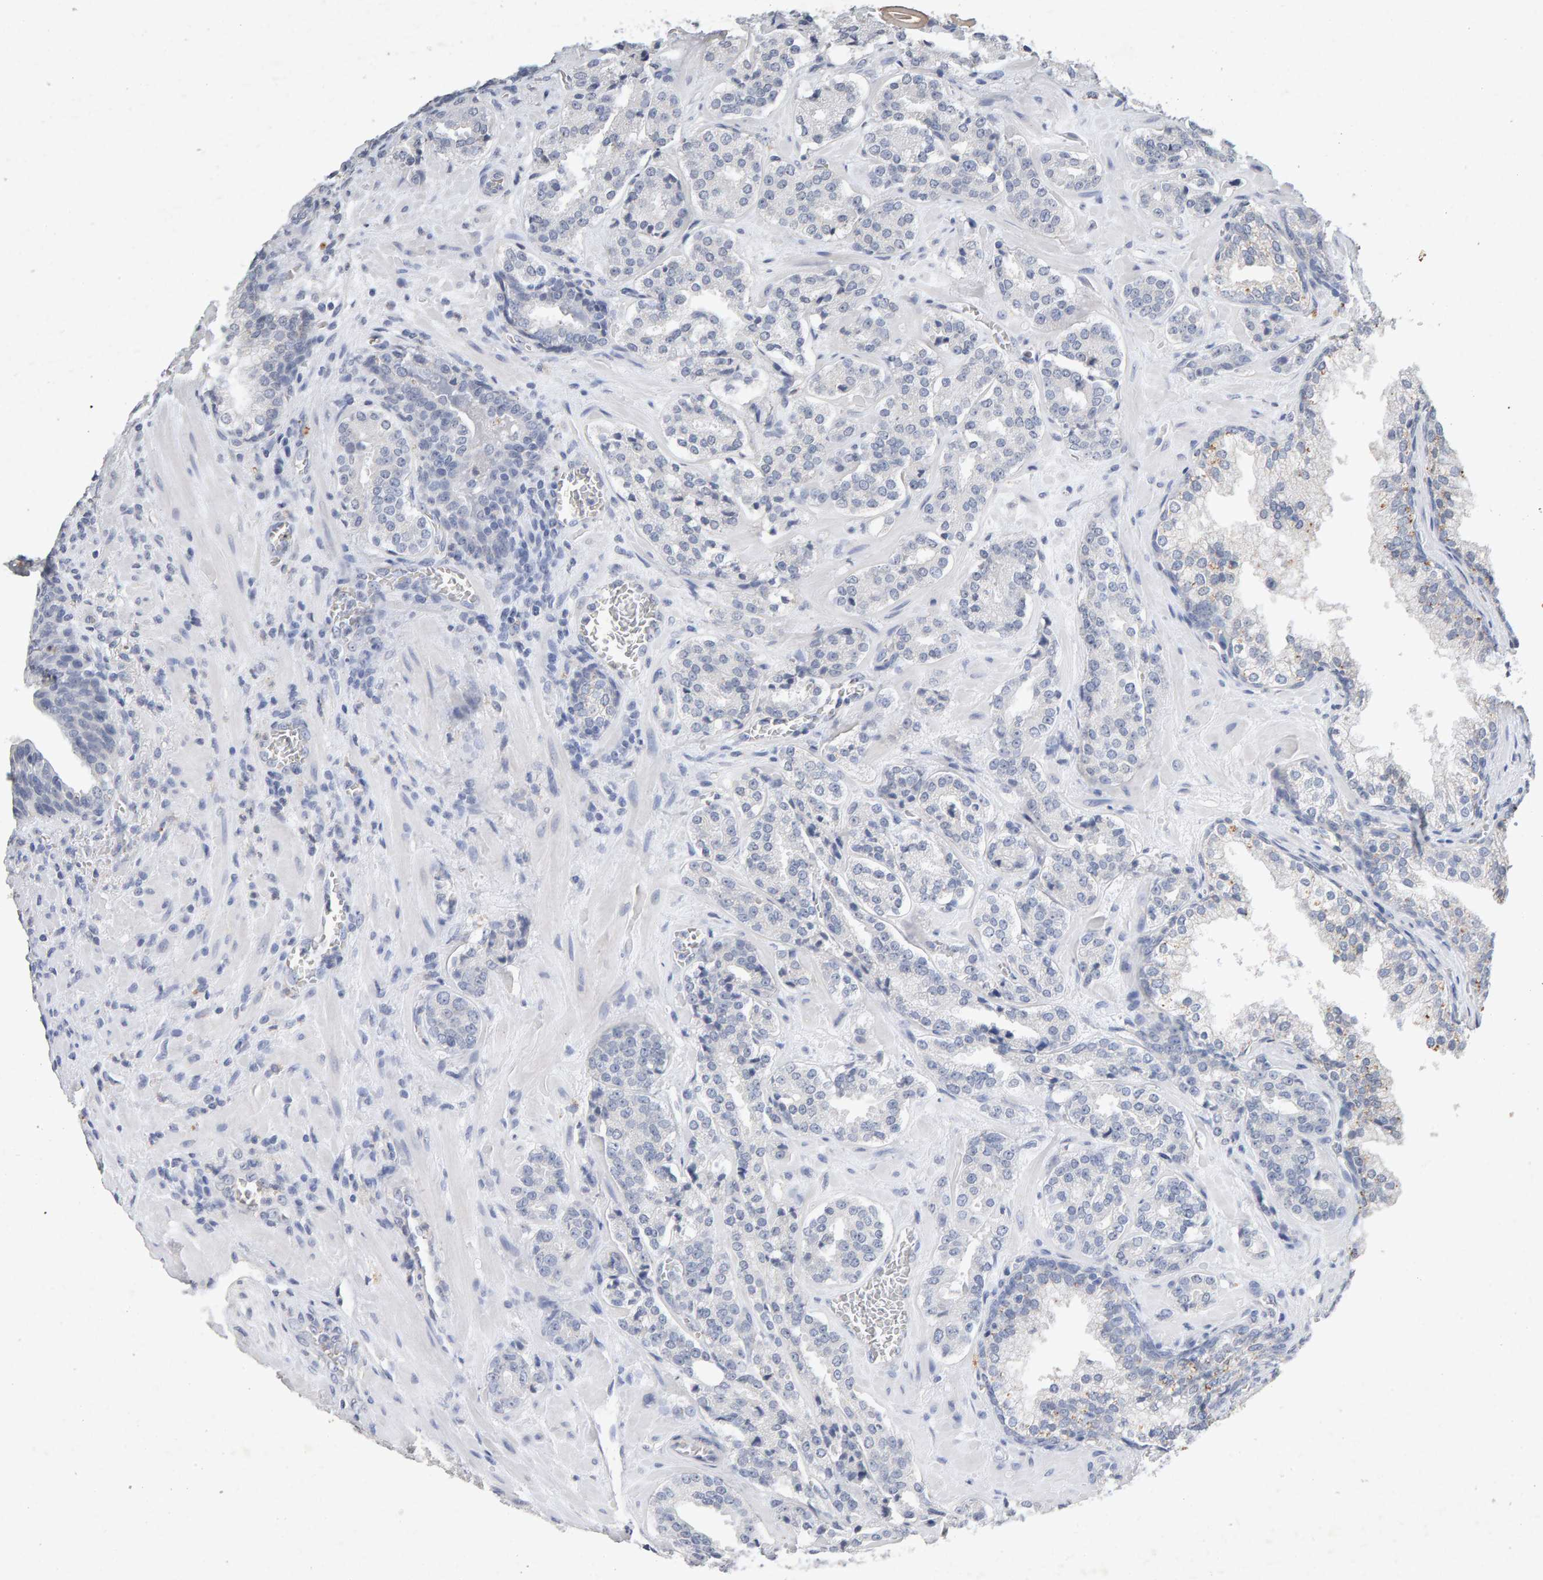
{"staining": {"intensity": "negative", "quantity": "none", "location": "none"}, "tissue": "prostate cancer", "cell_type": "Tumor cells", "image_type": "cancer", "snomed": [{"axis": "morphology", "description": "Adenocarcinoma, High grade"}, {"axis": "topography", "description": "Prostate"}], "caption": "DAB (3,3'-diaminobenzidine) immunohistochemical staining of high-grade adenocarcinoma (prostate) reveals no significant staining in tumor cells.", "gene": "PTPRM", "patient": {"sex": "male", "age": 60}}